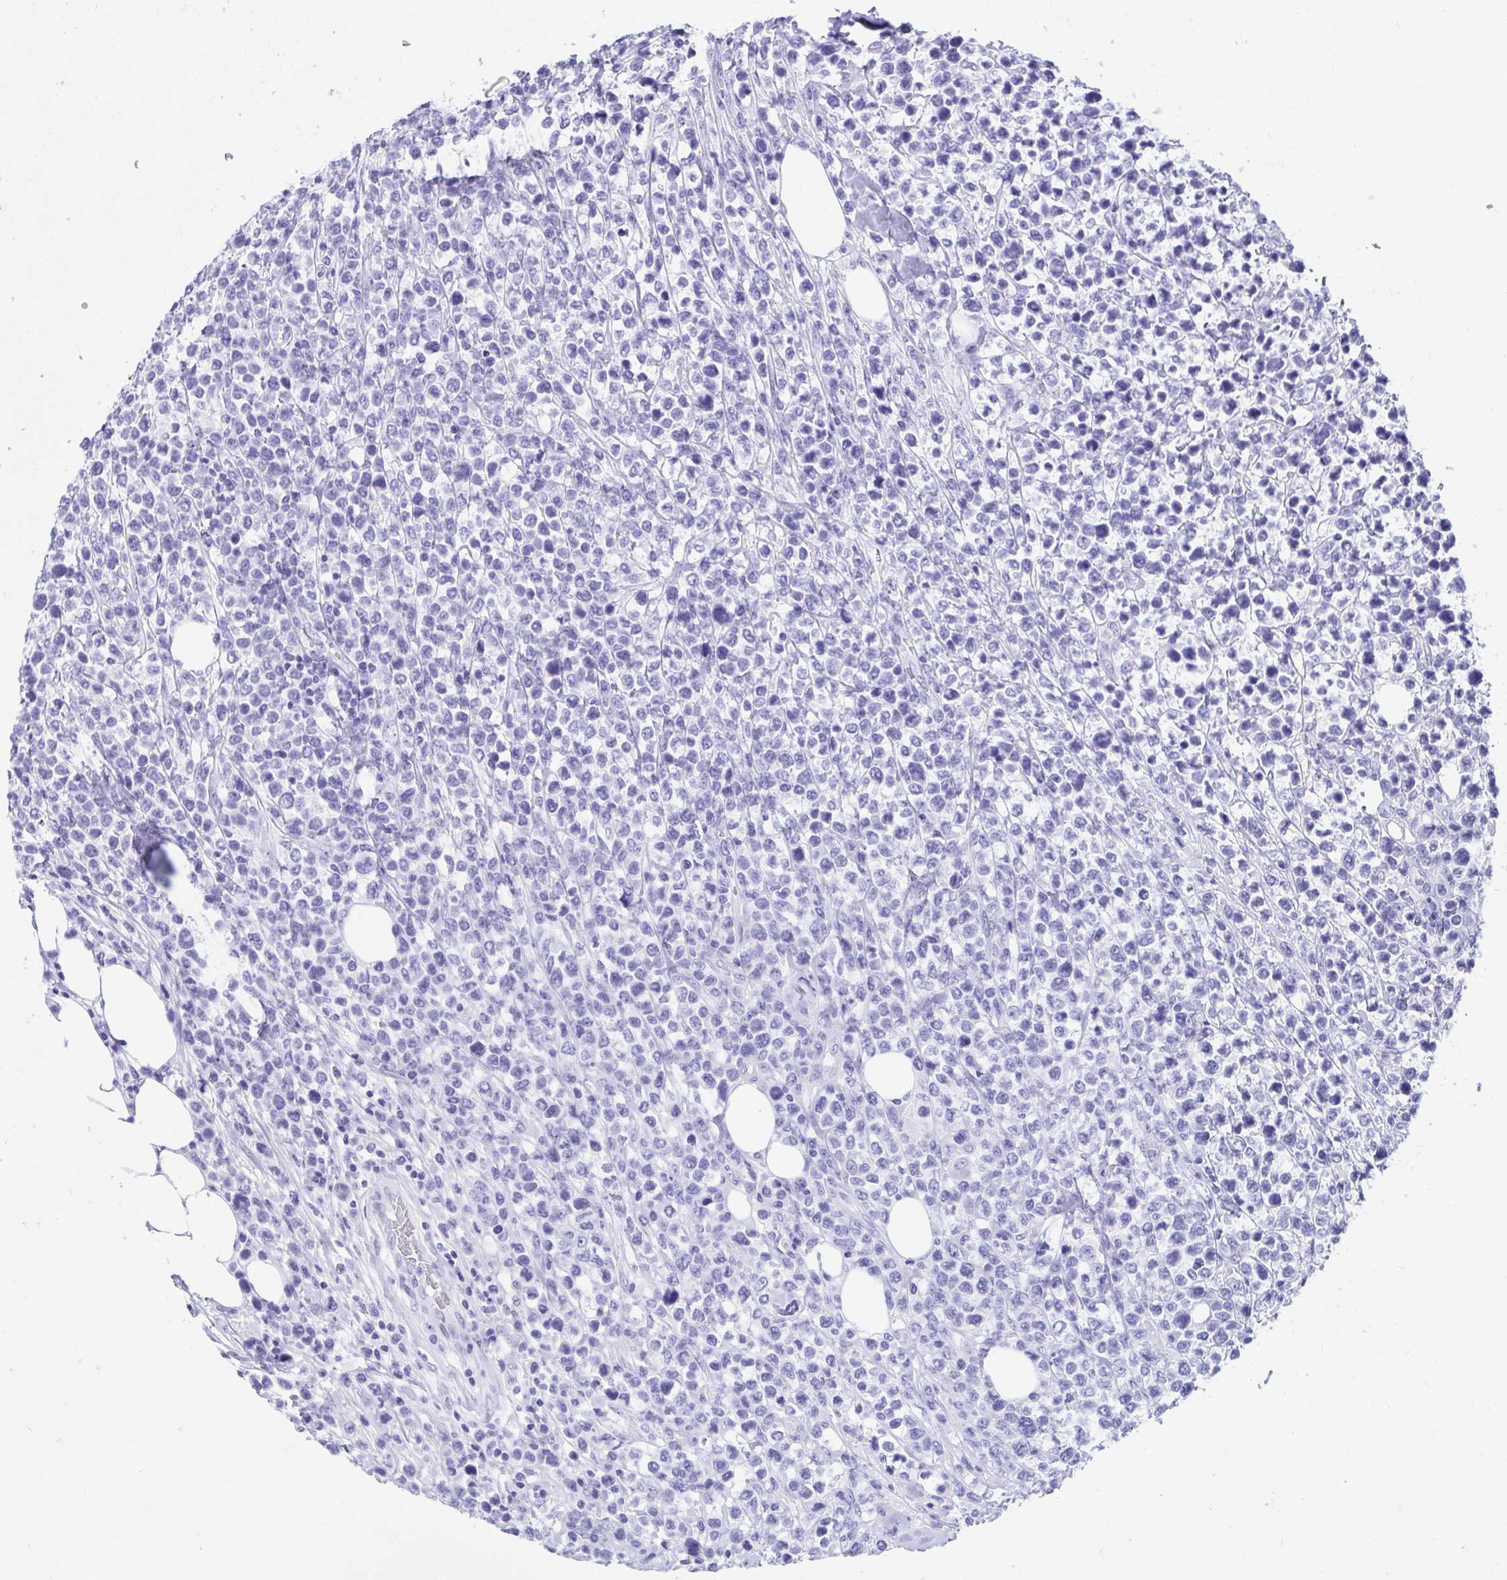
{"staining": {"intensity": "negative", "quantity": "none", "location": "none"}, "tissue": "lymphoma", "cell_type": "Tumor cells", "image_type": "cancer", "snomed": [{"axis": "morphology", "description": "Malignant lymphoma, non-Hodgkin's type, High grade"}, {"axis": "topography", "description": "Soft tissue"}], "caption": "Tumor cells show no significant expression in high-grade malignant lymphoma, non-Hodgkin's type.", "gene": "TMEM35A", "patient": {"sex": "female", "age": 56}}